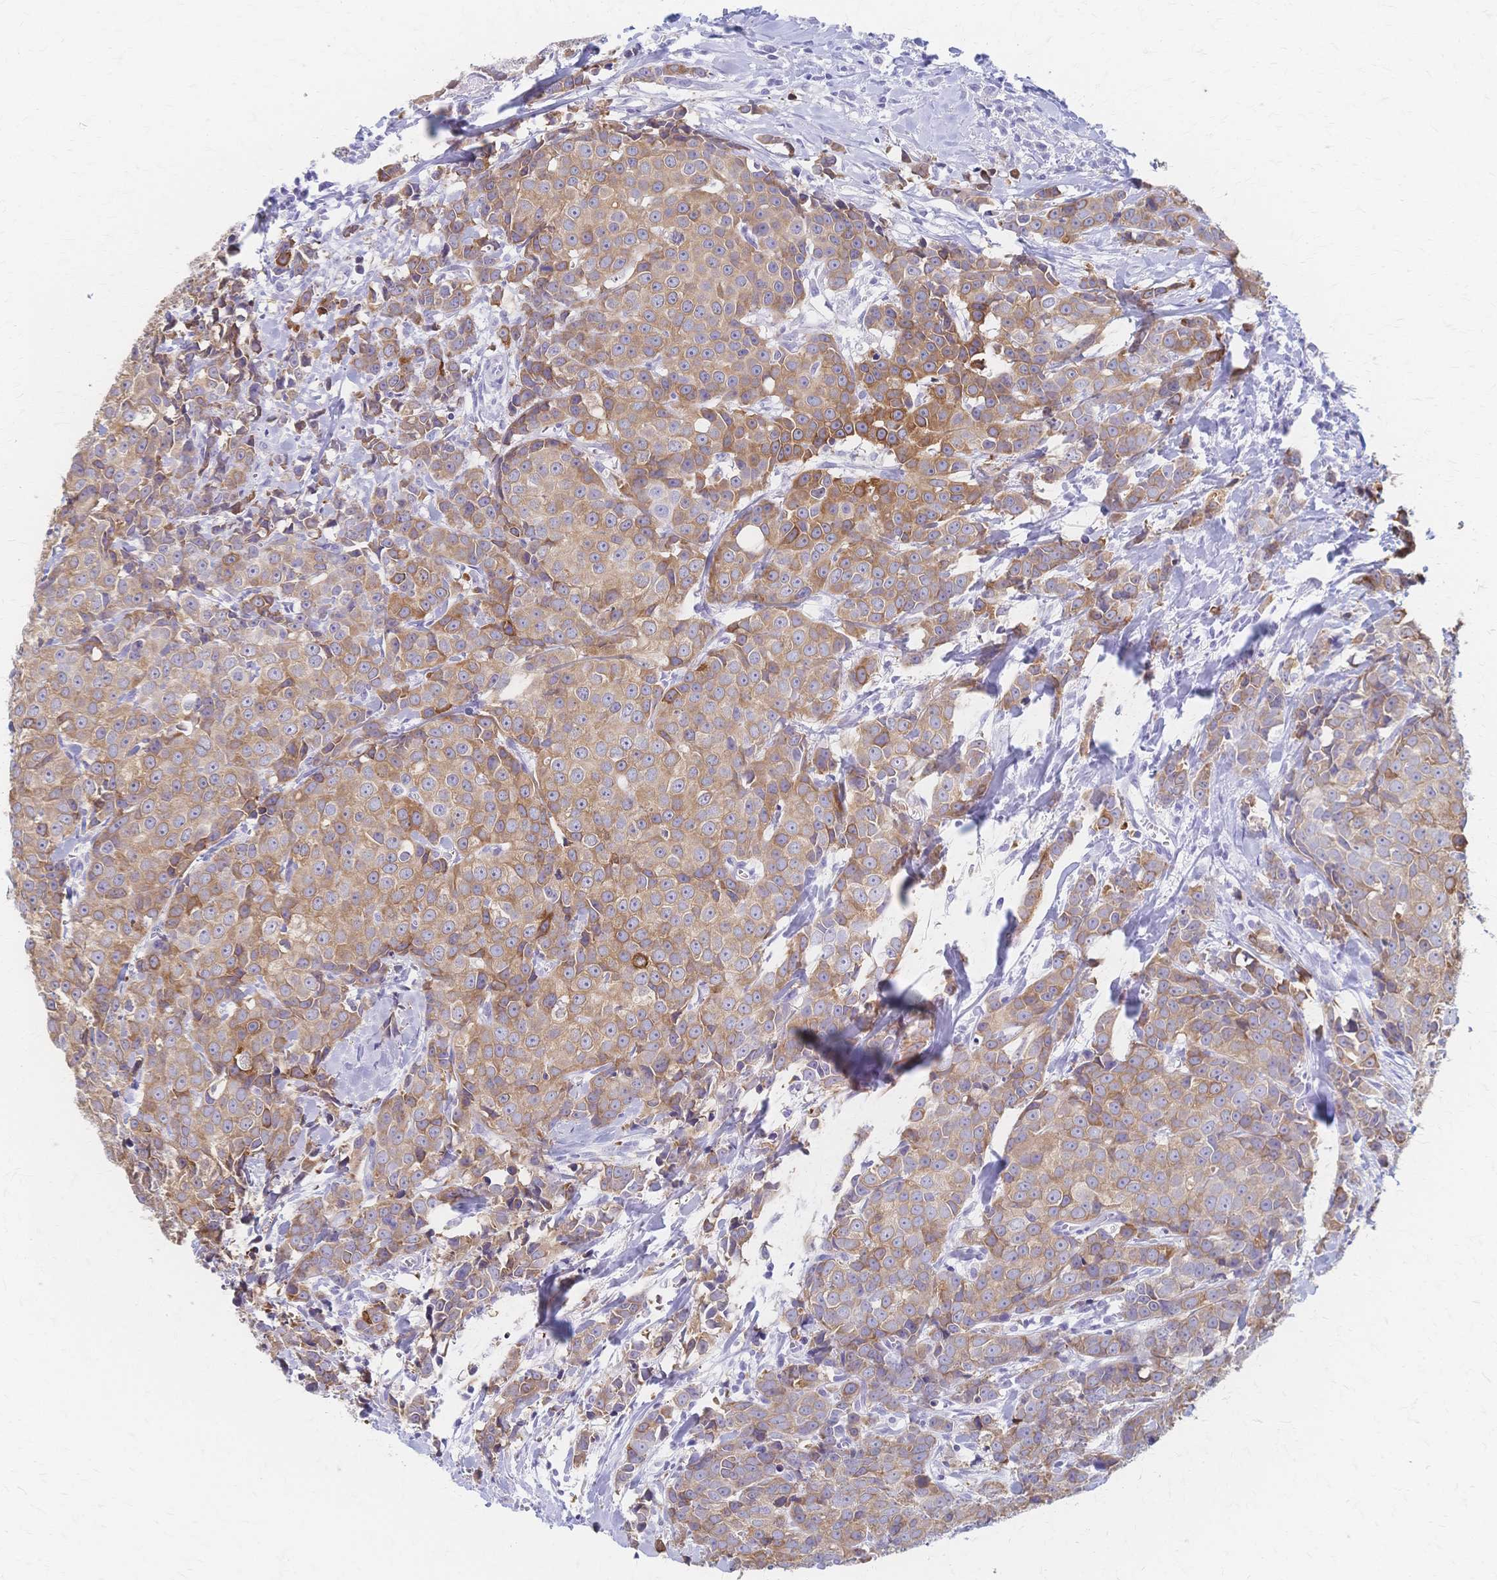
{"staining": {"intensity": "moderate", "quantity": ">75%", "location": "cytoplasmic/membranous"}, "tissue": "breast cancer", "cell_type": "Tumor cells", "image_type": "cancer", "snomed": [{"axis": "morphology", "description": "Duct carcinoma"}, {"axis": "topography", "description": "Breast"}], "caption": "Immunohistochemistry (IHC) staining of breast intraductal carcinoma, which reveals medium levels of moderate cytoplasmic/membranous expression in approximately >75% of tumor cells indicating moderate cytoplasmic/membranous protein expression. The staining was performed using DAB (3,3'-diaminobenzidine) (brown) for protein detection and nuclei were counterstained in hematoxylin (blue).", "gene": "CYB5A", "patient": {"sex": "female", "age": 80}}